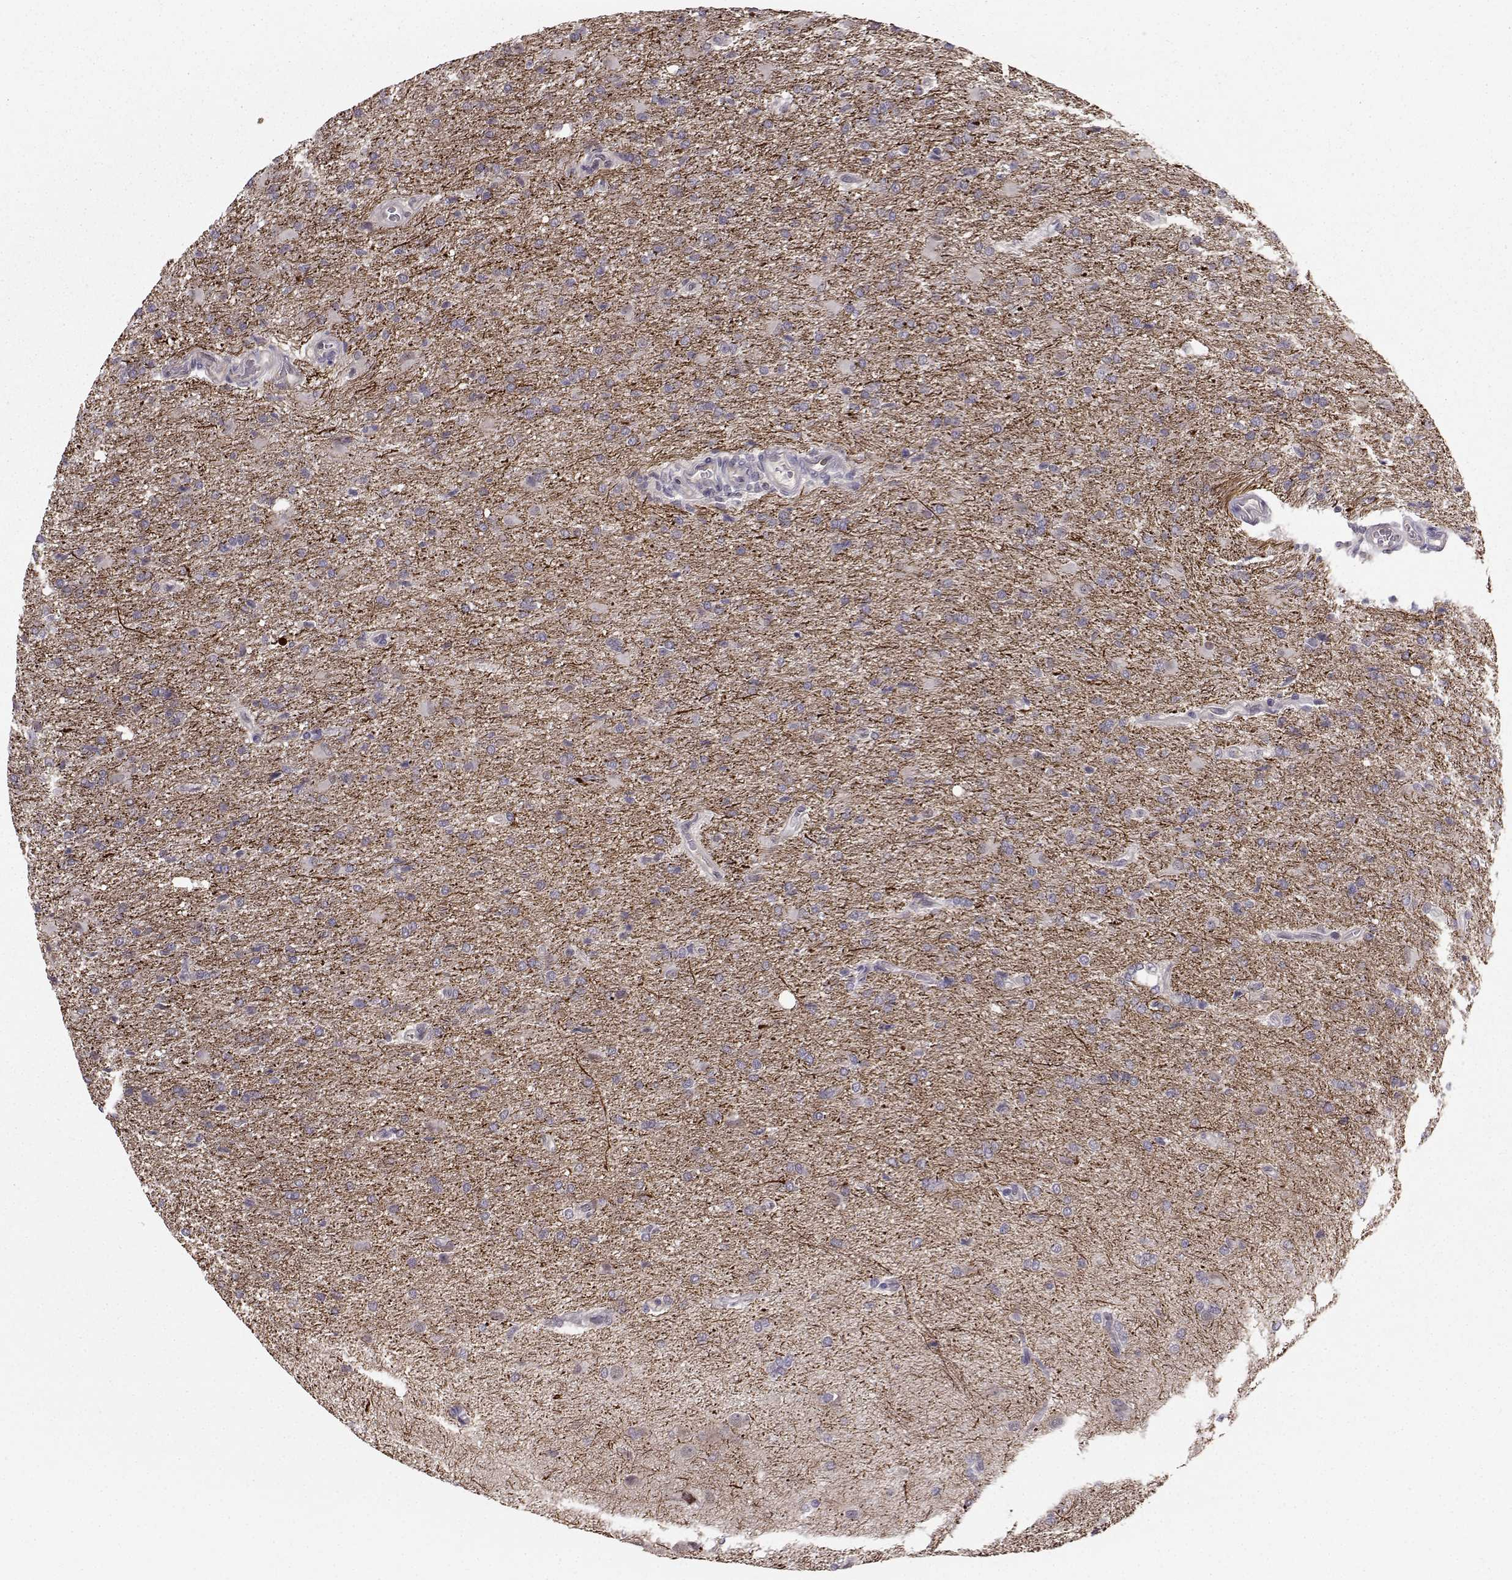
{"staining": {"intensity": "negative", "quantity": "none", "location": "none"}, "tissue": "glioma", "cell_type": "Tumor cells", "image_type": "cancer", "snomed": [{"axis": "morphology", "description": "Glioma, malignant, High grade"}, {"axis": "topography", "description": "Brain"}], "caption": "An image of human malignant glioma (high-grade) is negative for staining in tumor cells.", "gene": "PKP2", "patient": {"sex": "male", "age": 68}}